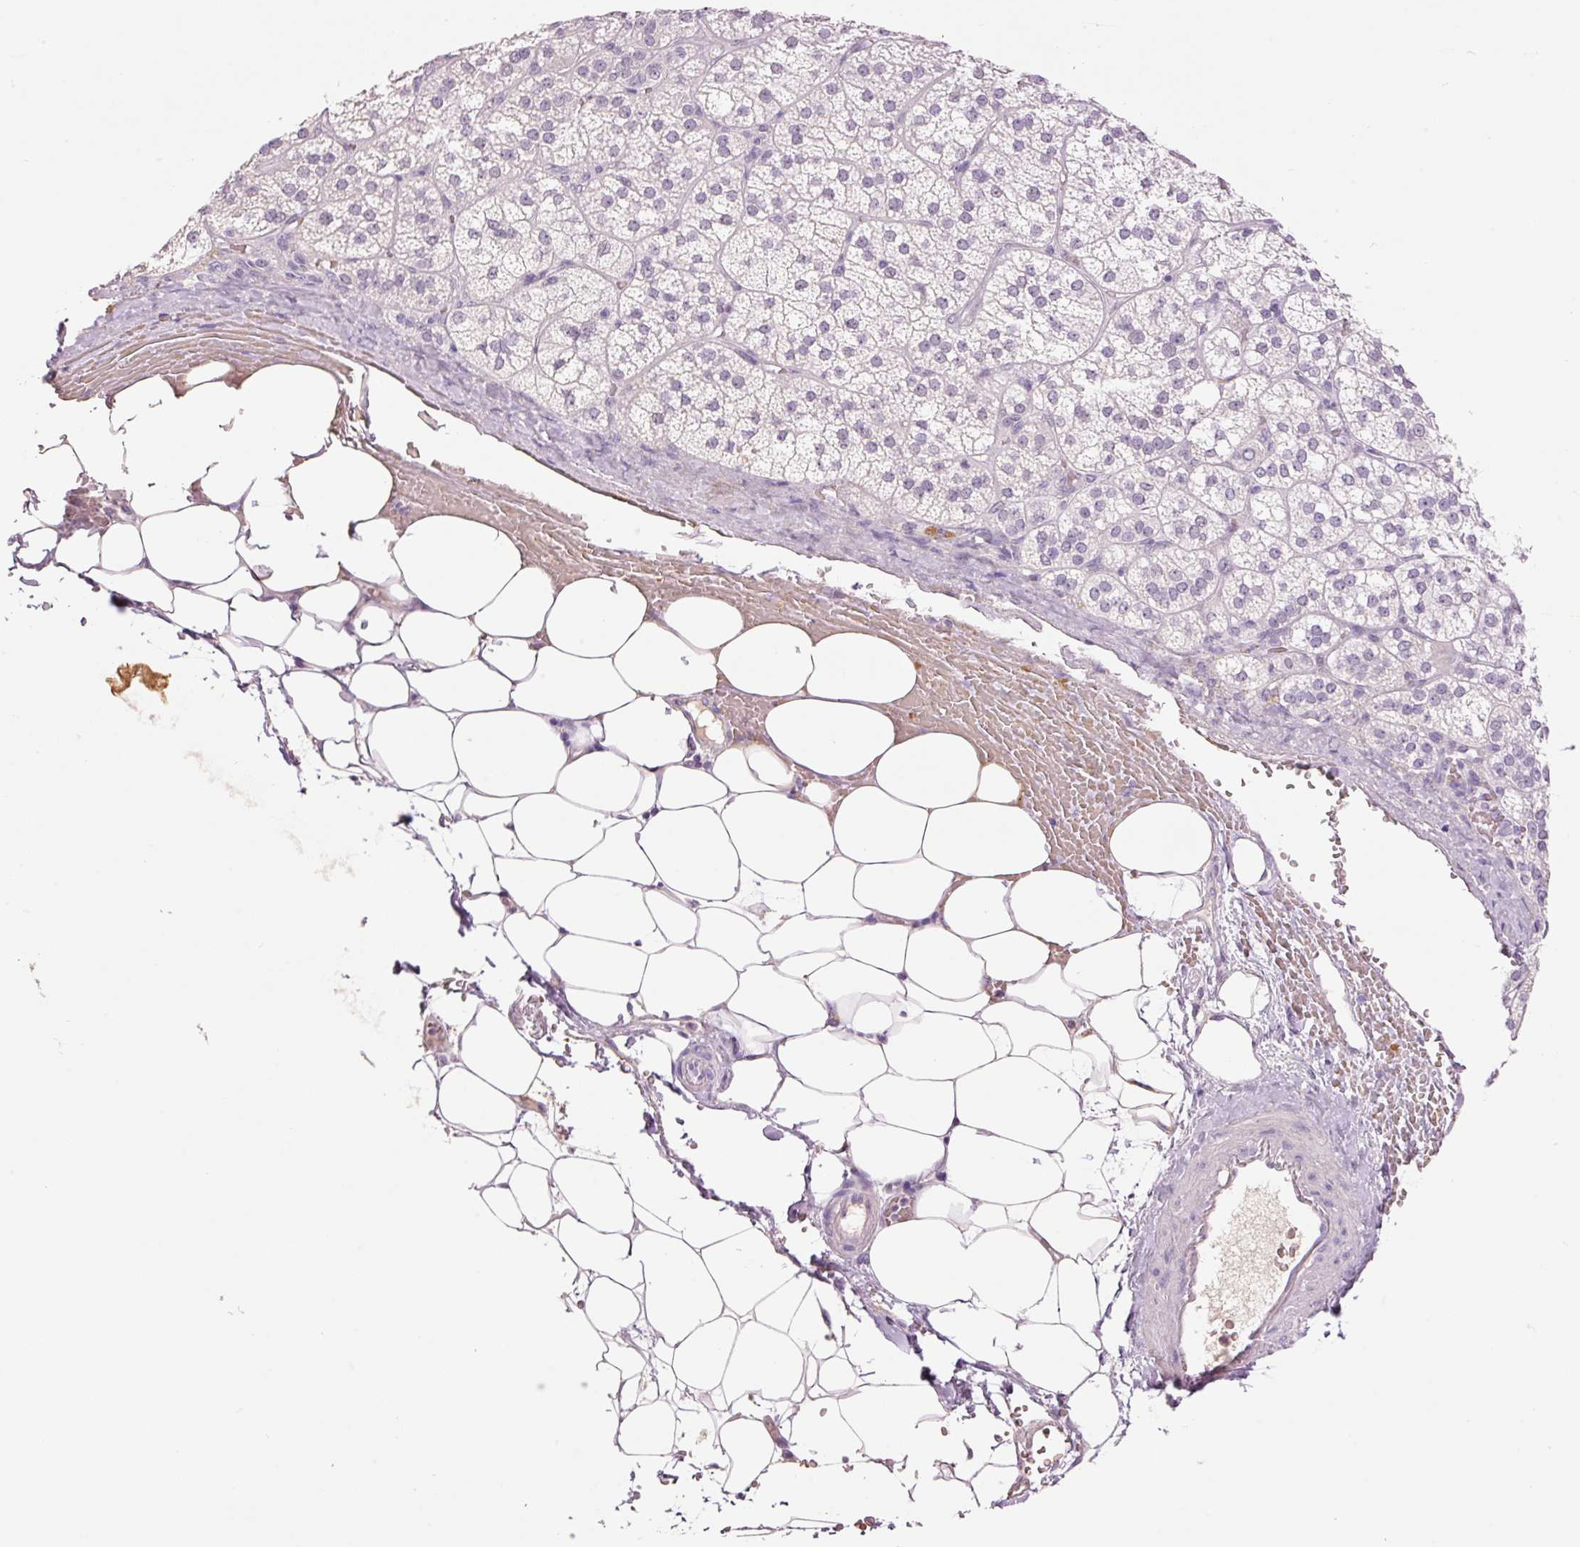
{"staining": {"intensity": "negative", "quantity": "none", "location": "none"}, "tissue": "adrenal gland", "cell_type": "Glandular cells", "image_type": "normal", "snomed": [{"axis": "morphology", "description": "Normal tissue, NOS"}, {"axis": "topography", "description": "Adrenal gland"}], "caption": "This is an immunohistochemistry micrograph of benign human adrenal gland. There is no positivity in glandular cells.", "gene": "LY6G6D", "patient": {"sex": "female", "age": 60}}